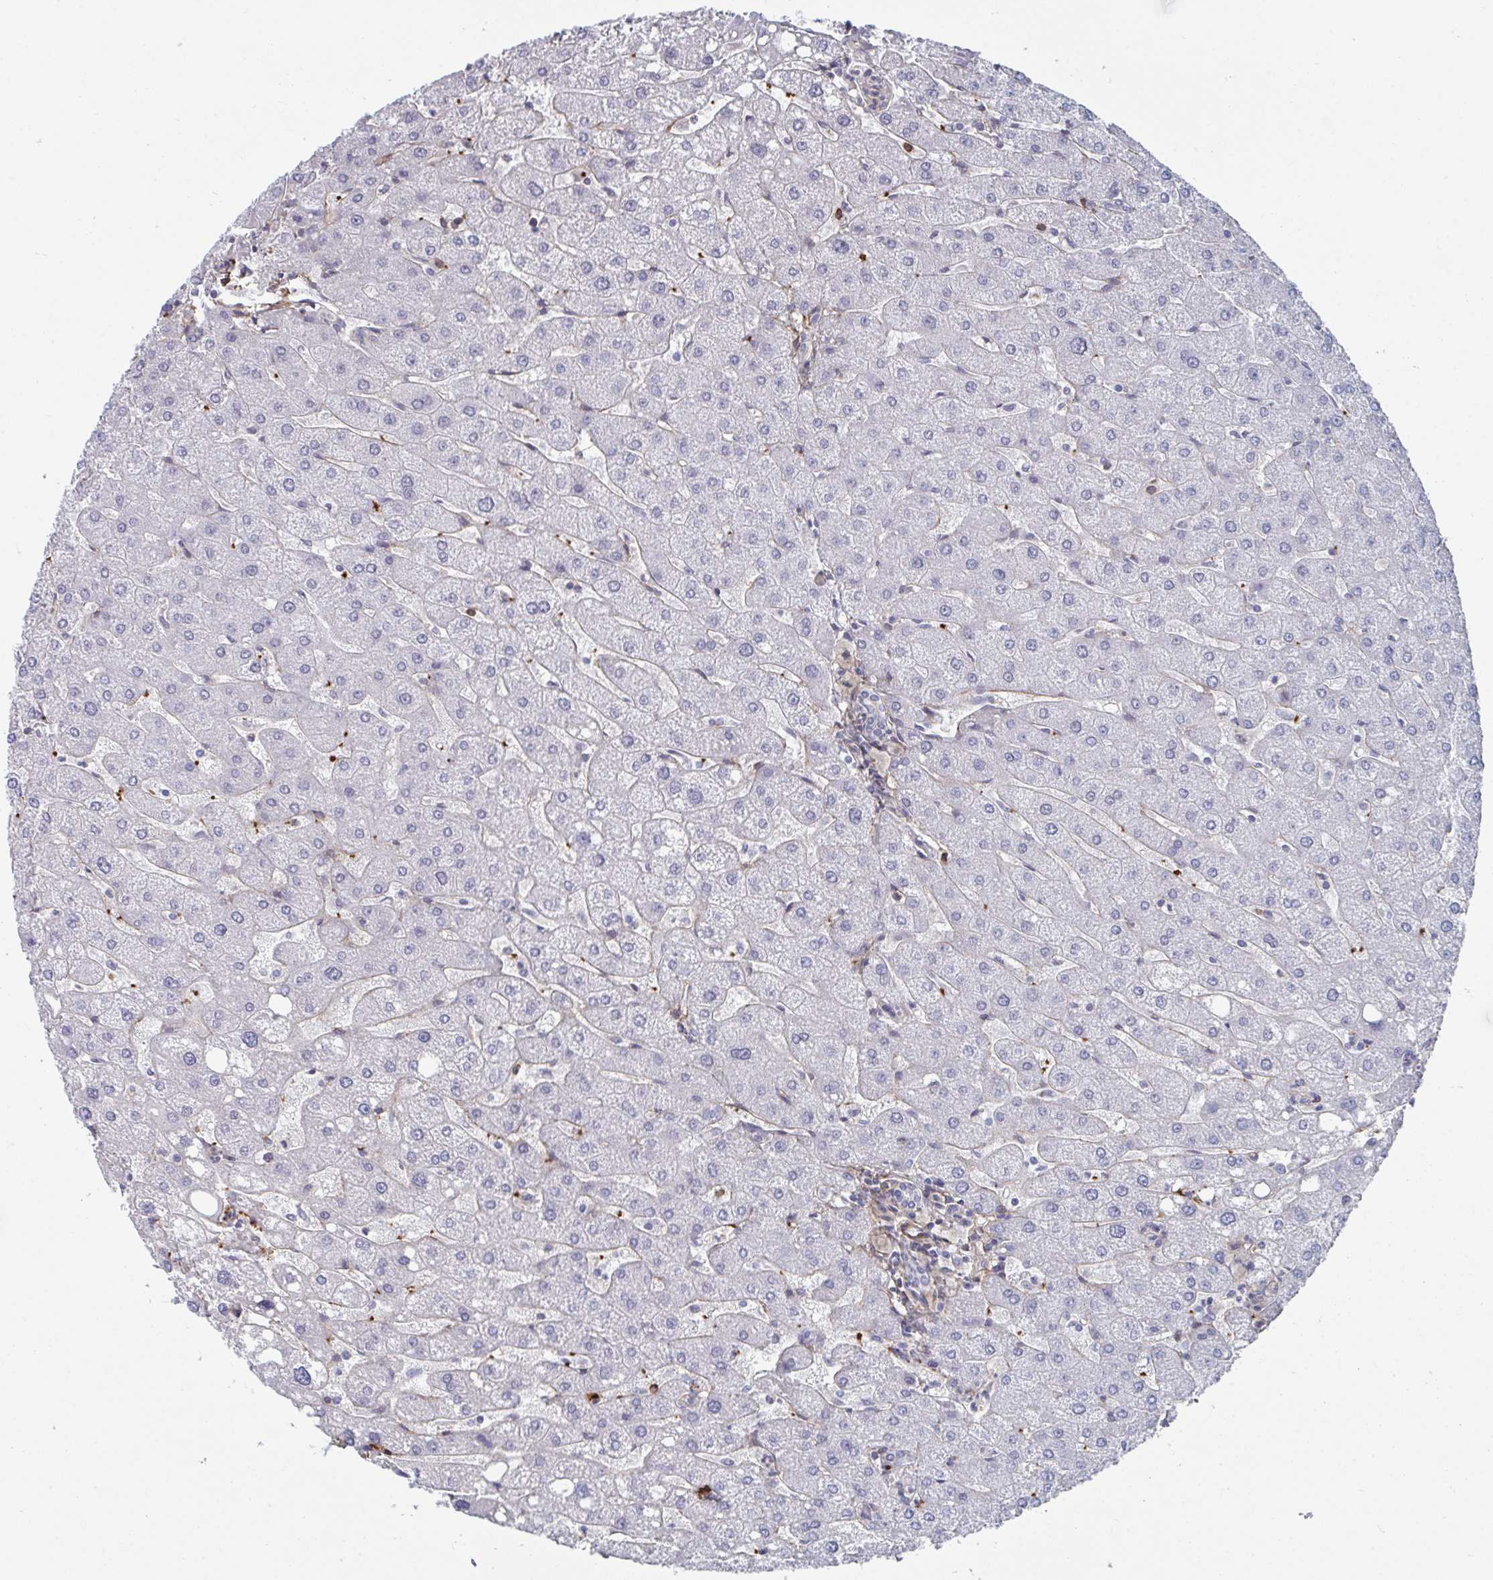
{"staining": {"intensity": "negative", "quantity": "none", "location": "none"}, "tissue": "liver", "cell_type": "Cholangiocytes", "image_type": "normal", "snomed": [{"axis": "morphology", "description": "Normal tissue, NOS"}, {"axis": "topography", "description": "Liver"}], "caption": "Immunohistochemistry (IHC) micrograph of unremarkable human liver stained for a protein (brown), which shows no staining in cholangiocytes.", "gene": "NEURL4", "patient": {"sex": "male", "age": 67}}